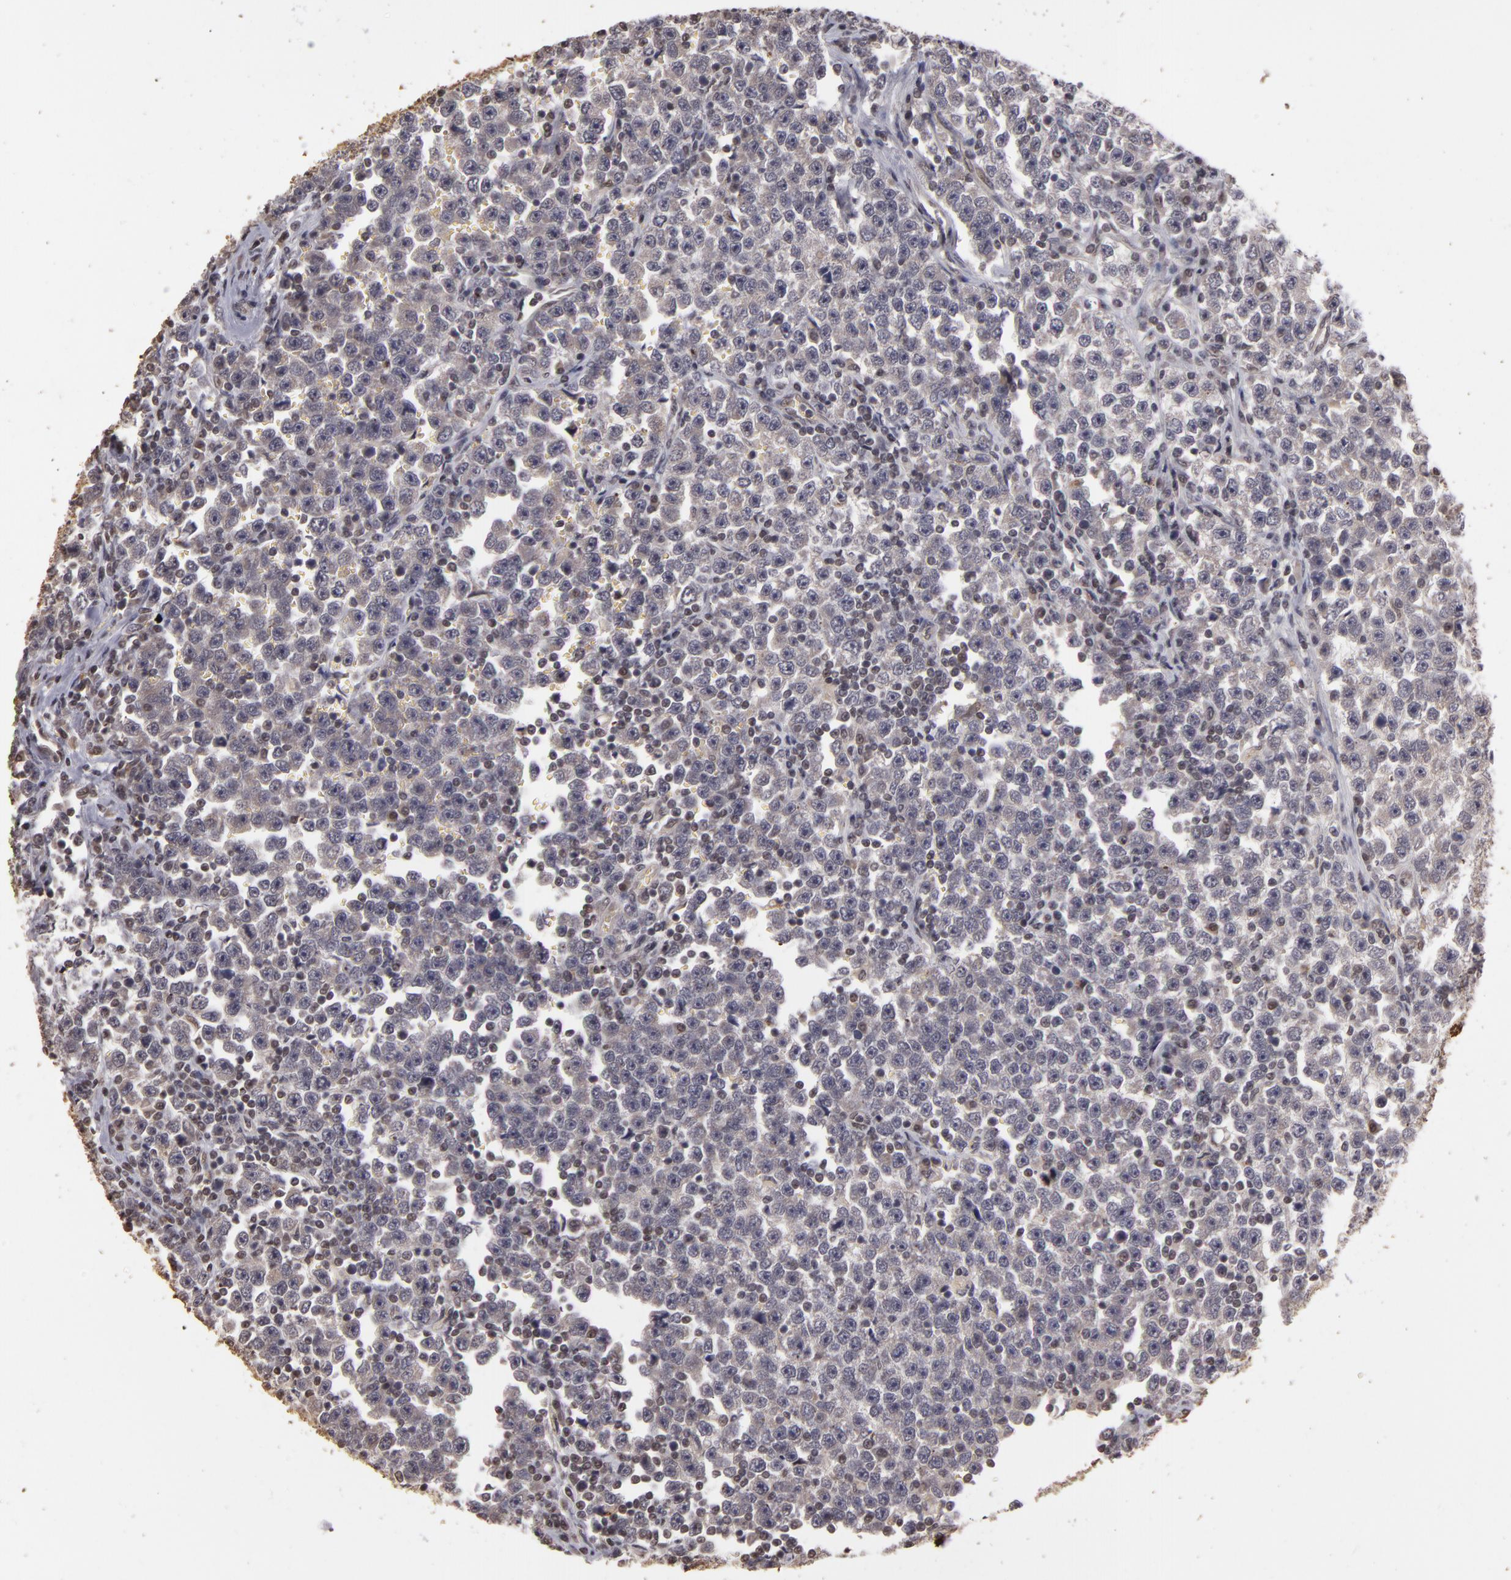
{"staining": {"intensity": "negative", "quantity": "none", "location": "none"}, "tissue": "testis cancer", "cell_type": "Tumor cells", "image_type": "cancer", "snomed": [{"axis": "morphology", "description": "Seminoma, NOS"}, {"axis": "topography", "description": "Testis"}], "caption": "Immunohistochemical staining of human seminoma (testis) reveals no significant expression in tumor cells.", "gene": "DFFA", "patient": {"sex": "male", "age": 43}}